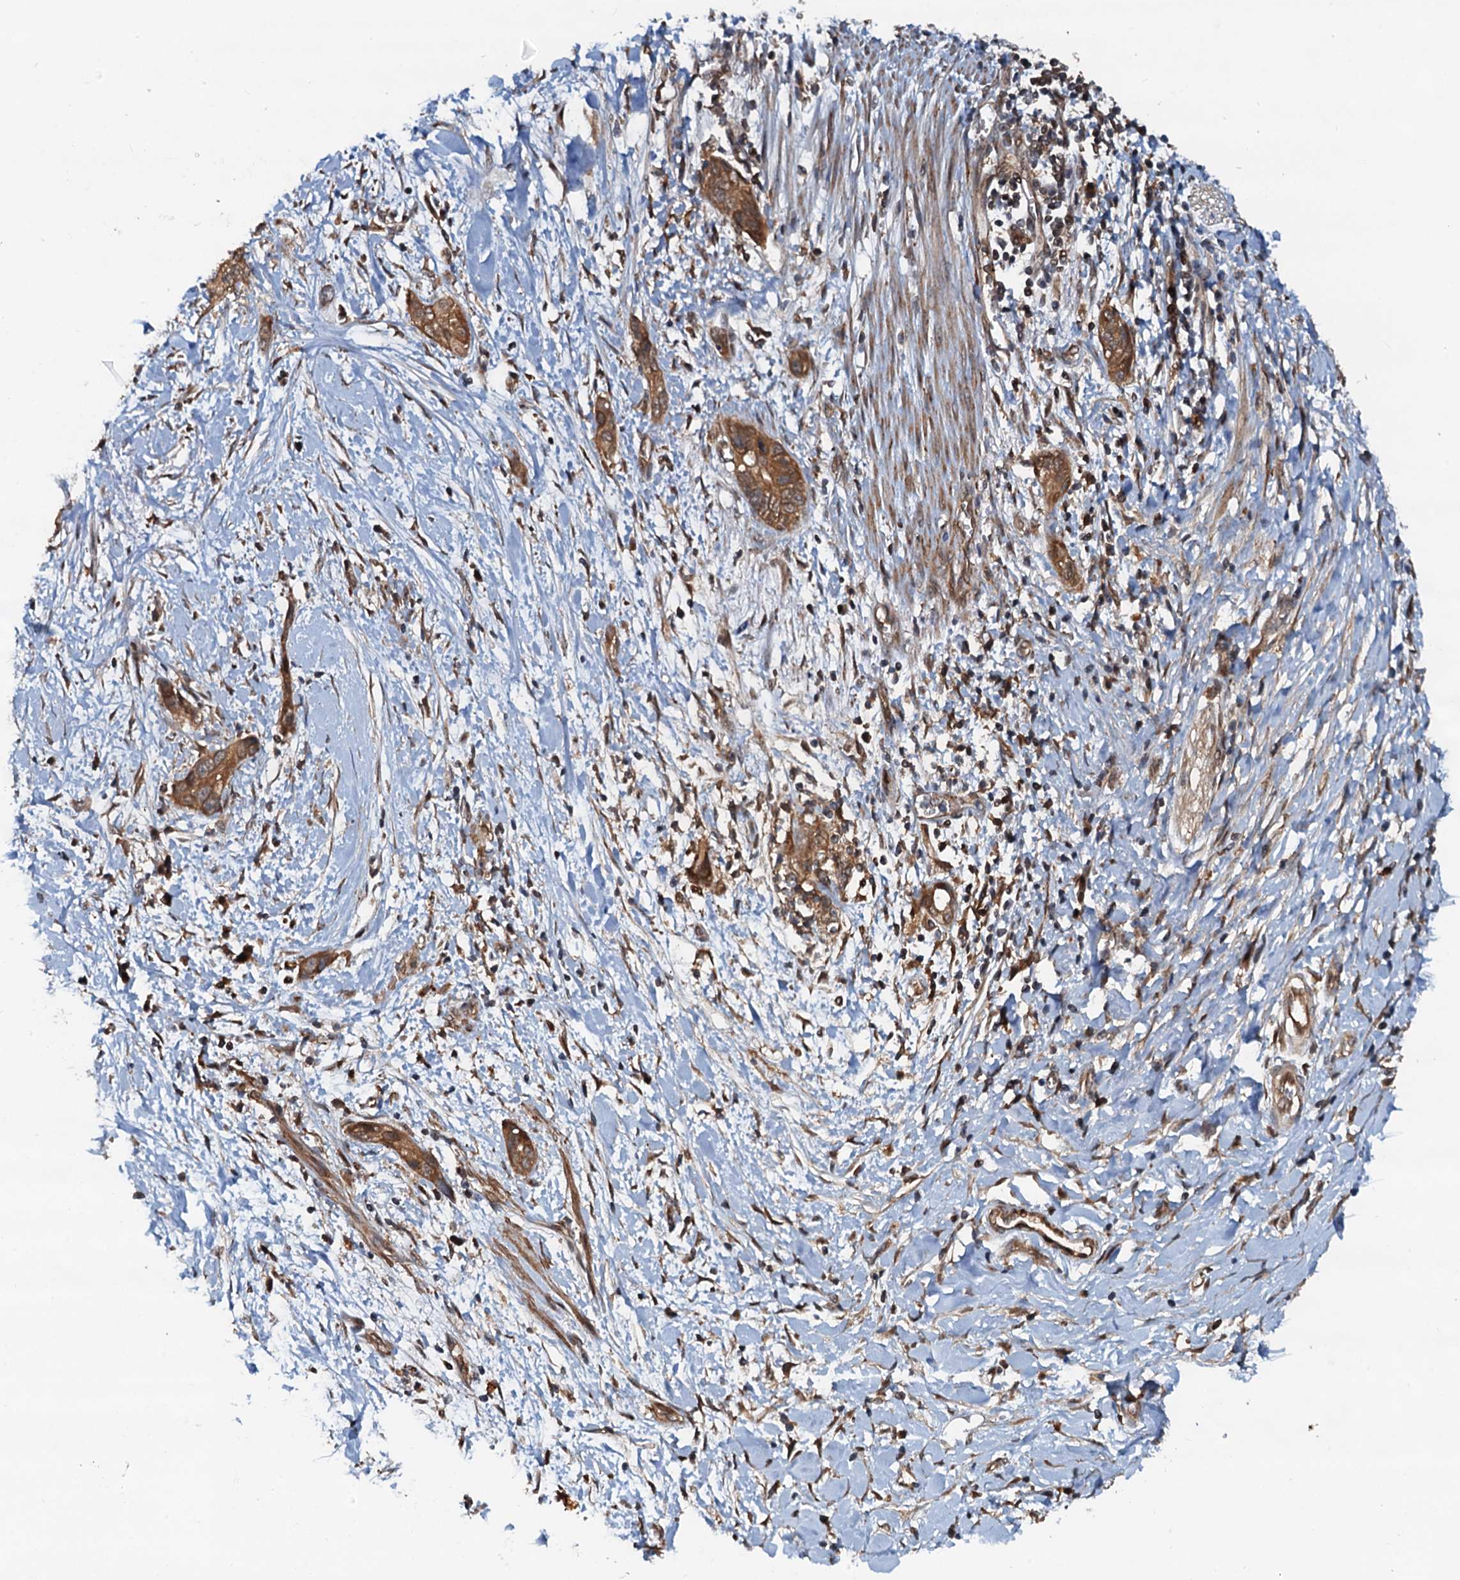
{"staining": {"intensity": "moderate", "quantity": ">75%", "location": "cytoplasmic/membranous"}, "tissue": "pancreatic cancer", "cell_type": "Tumor cells", "image_type": "cancer", "snomed": [{"axis": "morphology", "description": "Normal tissue, NOS"}, {"axis": "morphology", "description": "Adenocarcinoma, NOS"}, {"axis": "topography", "description": "Pancreas"}, {"axis": "topography", "description": "Peripheral nerve tissue"}], "caption": "Immunohistochemistry of adenocarcinoma (pancreatic) reveals medium levels of moderate cytoplasmic/membranous staining in about >75% of tumor cells.", "gene": "AAGAB", "patient": {"sex": "male", "age": 59}}